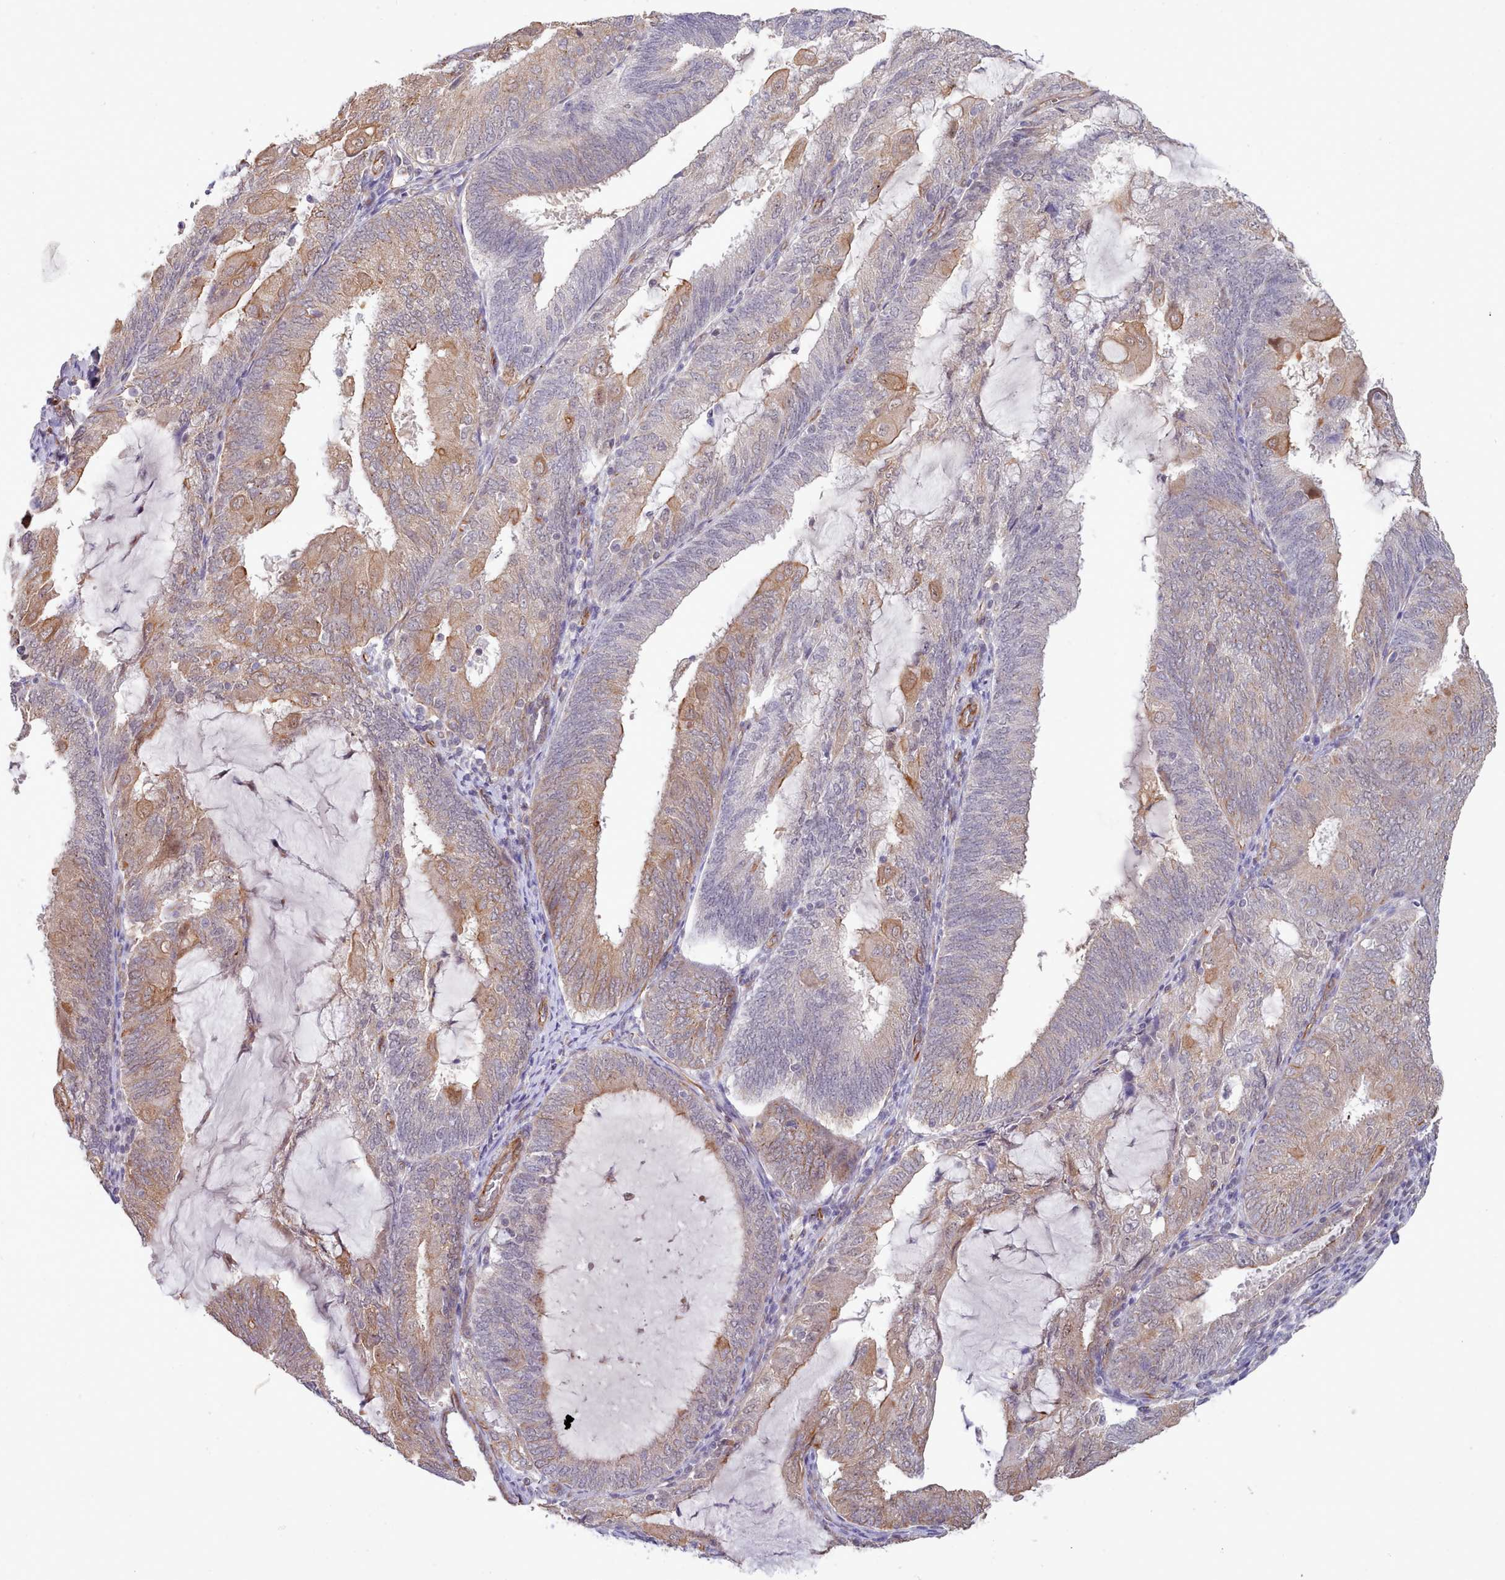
{"staining": {"intensity": "moderate", "quantity": "25%-75%", "location": "cytoplasmic/membranous"}, "tissue": "endometrial cancer", "cell_type": "Tumor cells", "image_type": "cancer", "snomed": [{"axis": "morphology", "description": "Adenocarcinoma, NOS"}, {"axis": "topography", "description": "Endometrium"}], "caption": "A histopathology image of human endometrial adenocarcinoma stained for a protein exhibits moderate cytoplasmic/membranous brown staining in tumor cells.", "gene": "ZC3H13", "patient": {"sex": "female", "age": 81}}